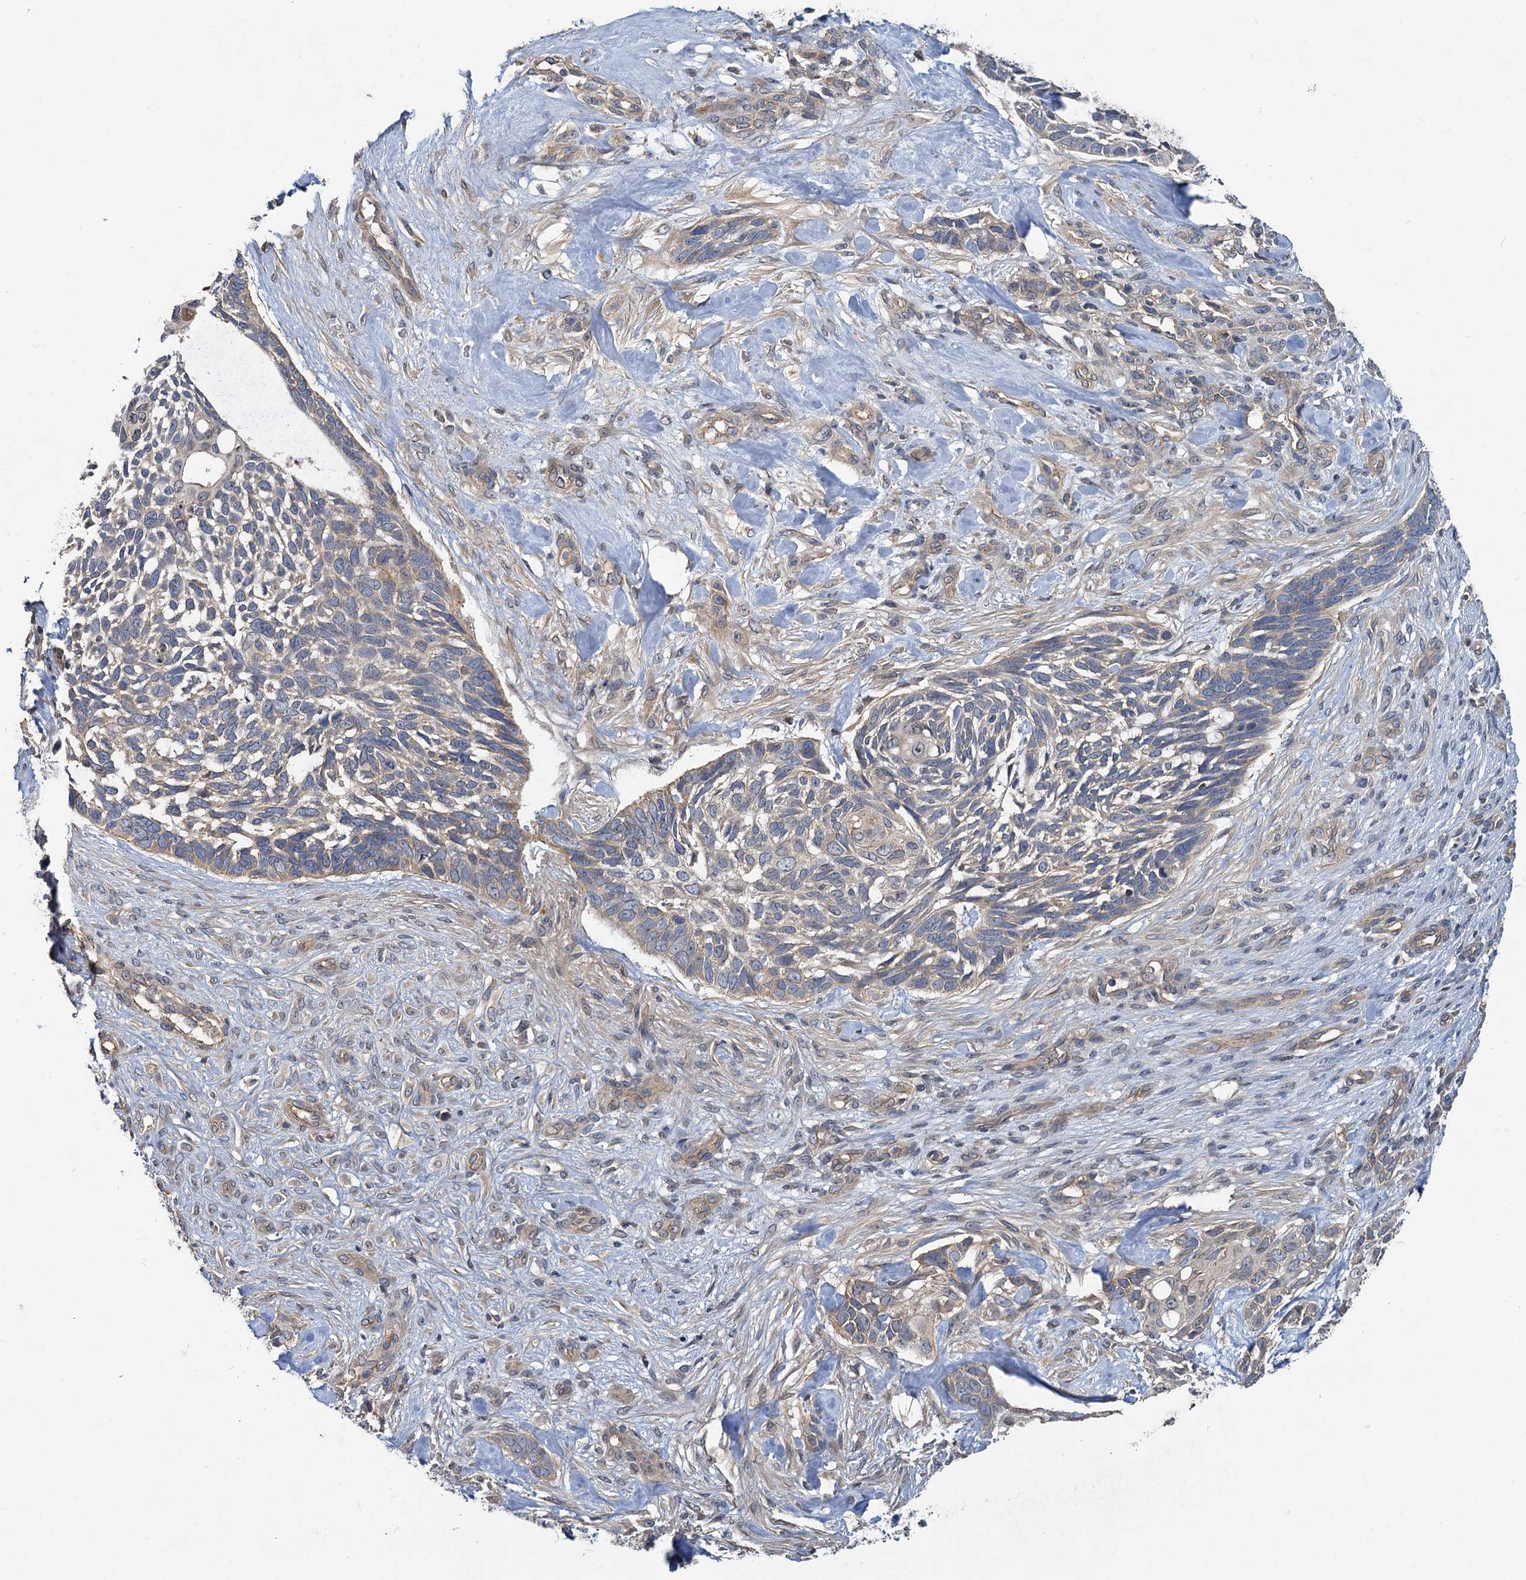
{"staining": {"intensity": "weak", "quantity": "<25%", "location": "cytoplasmic/membranous"}, "tissue": "skin cancer", "cell_type": "Tumor cells", "image_type": "cancer", "snomed": [{"axis": "morphology", "description": "Basal cell carcinoma"}, {"axis": "topography", "description": "Skin"}], "caption": "A high-resolution image shows immunohistochemistry staining of skin cancer, which reveals no significant positivity in tumor cells. (DAB (3,3'-diaminobenzidine) immunohistochemistry visualized using brightfield microscopy, high magnification).", "gene": "ZNF324", "patient": {"sex": "male", "age": 88}}